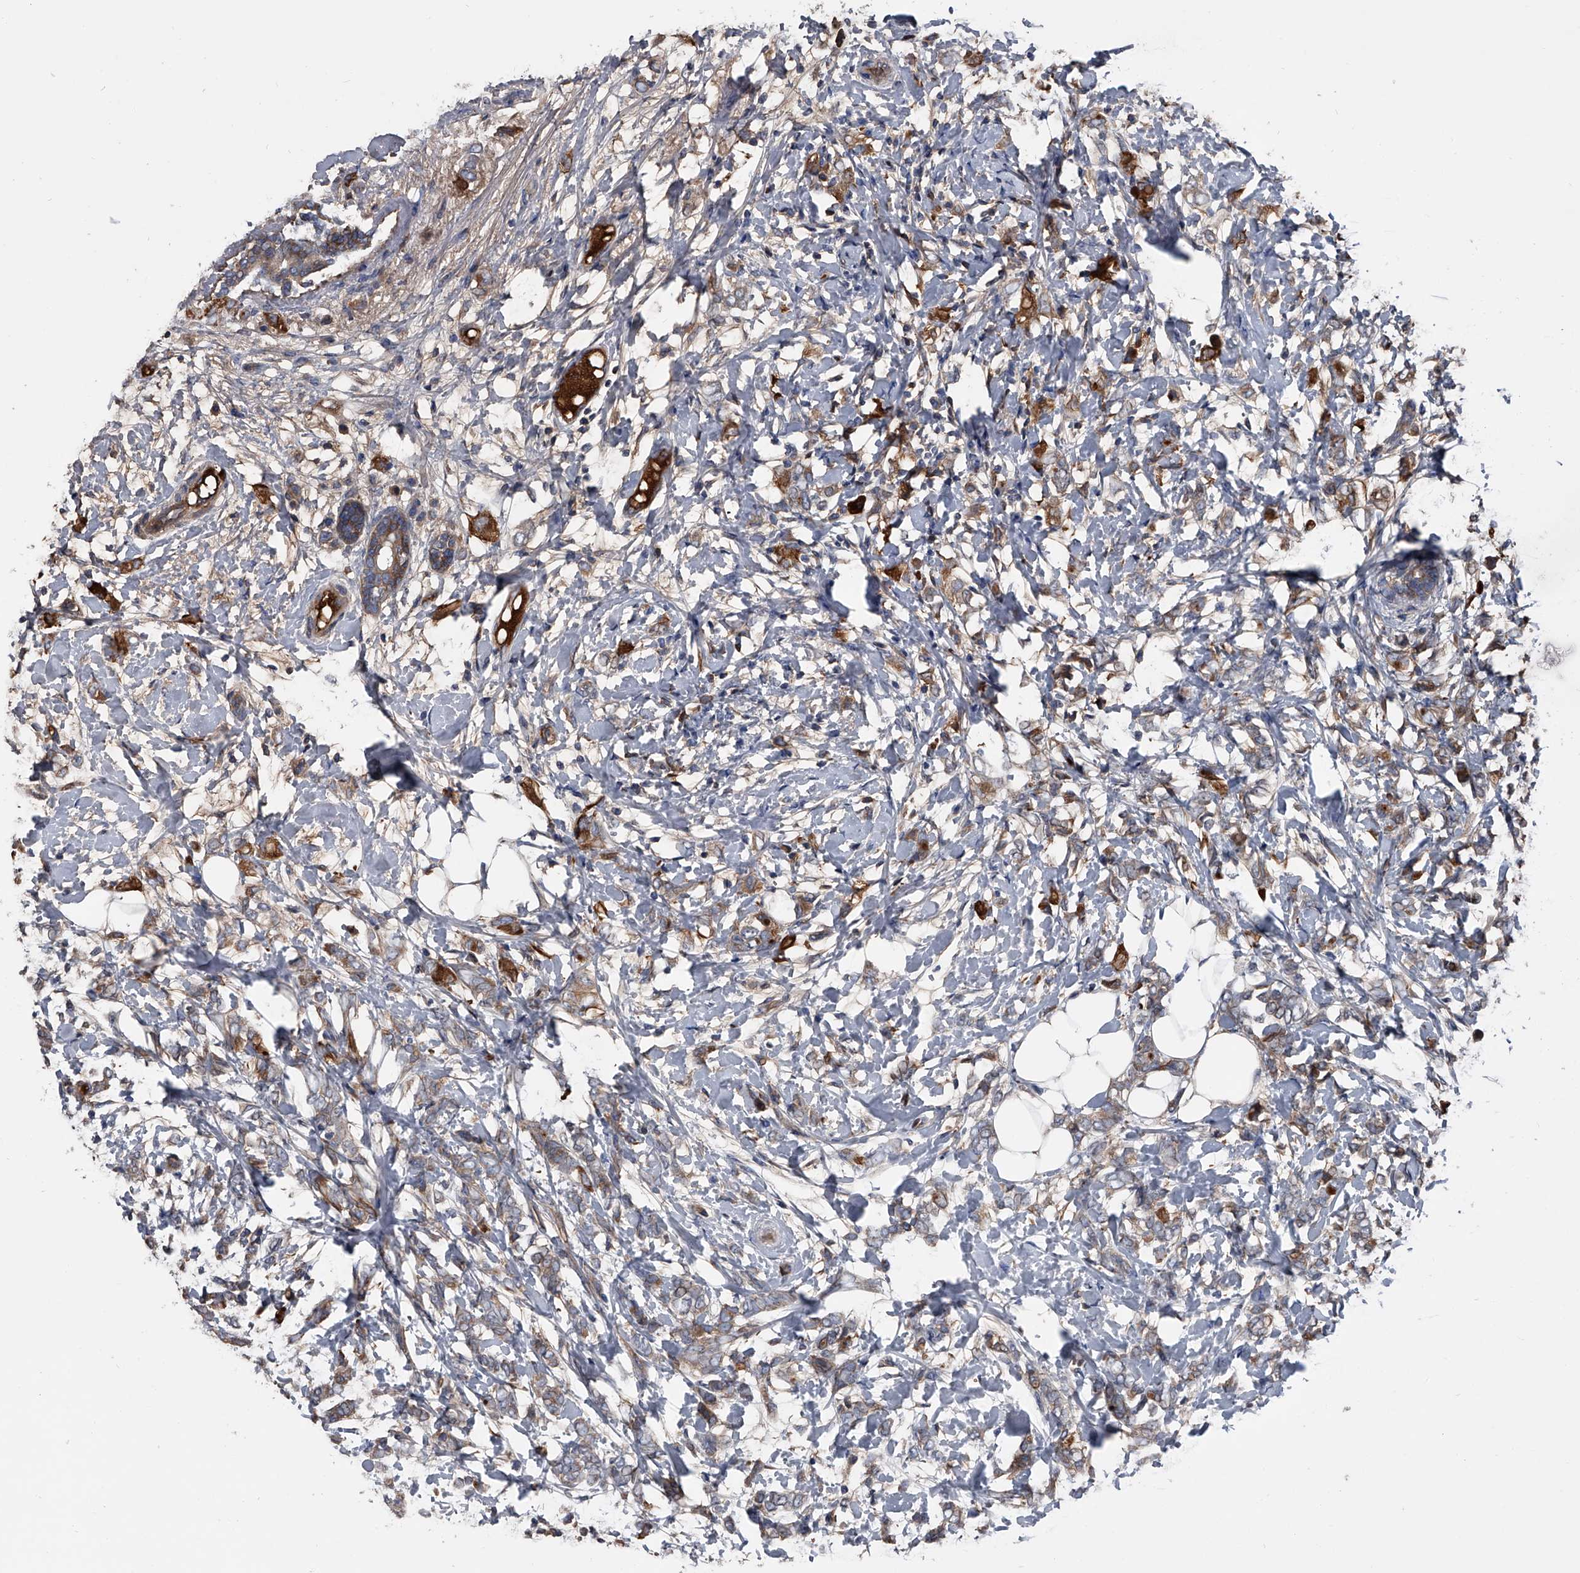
{"staining": {"intensity": "moderate", "quantity": ">75%", "location": "cytoplasmic/membranous"}, "tissue": "breast cancer", "cell_type": "Tumor cells", "image_type": "cancer", "snomed": [{"axis": "morphology", "description": "Normal tissue, NOS"}, {"axis": "morphology", "description": "Lobular carcinoma"}, {"axis": "topography", "description": "Breast"}], "caption": "Immunohistochemistry staining of breast cancer (lobular carcinoma), which exhibits medium levels of moderate cytoplasmic/membranous expression in approximately >75% of tumor cells indicating moderate cytoplasmic/membranous protein positivity. The staining was performed using DAB (brown) for protein detection and nuclei were counterstained in hematoxylin (blue).", "gene": "KIF13A", "patient": {"sex": "female", "age": 47}}